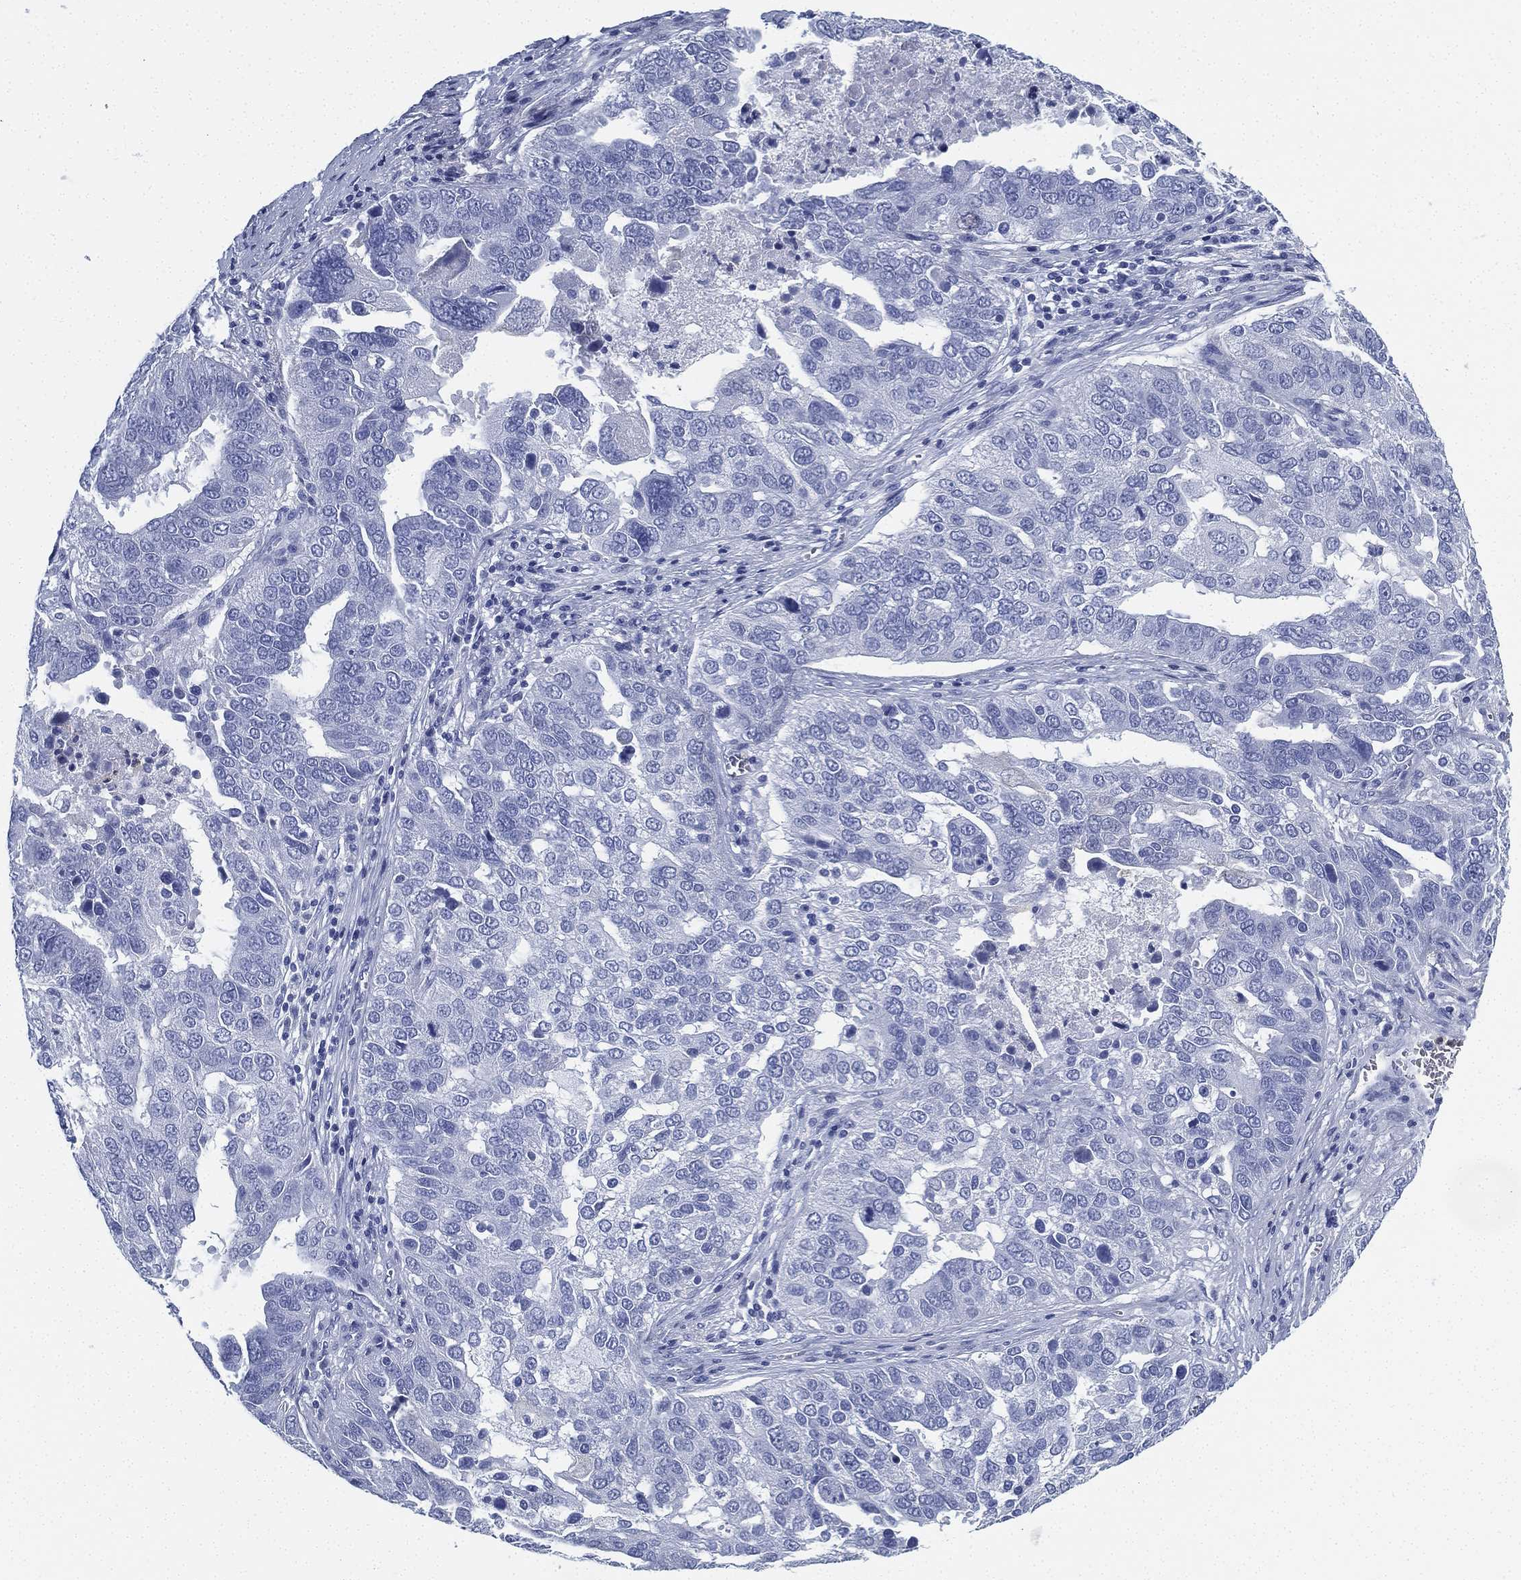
{"staining": {"intensity": "negative", "quantity": "none", "location": "none"}, "tissue": "ovarian cancer", "cell_type": "Tumor cells", "image_type": "cancer", "snomed": [{"axis": "morphology", "description": "Carcinoma, endometroid"}, {"axis": "topography", "description": "Soft tissue"}, {"axis": "topography", "description": "Ovary"}], "caption": "Micrograph shows no significant protein staining in tumor cells of ovarian cancer.", "gene": "DEFB121", "patient": {"sex": "female", "age": 52}}